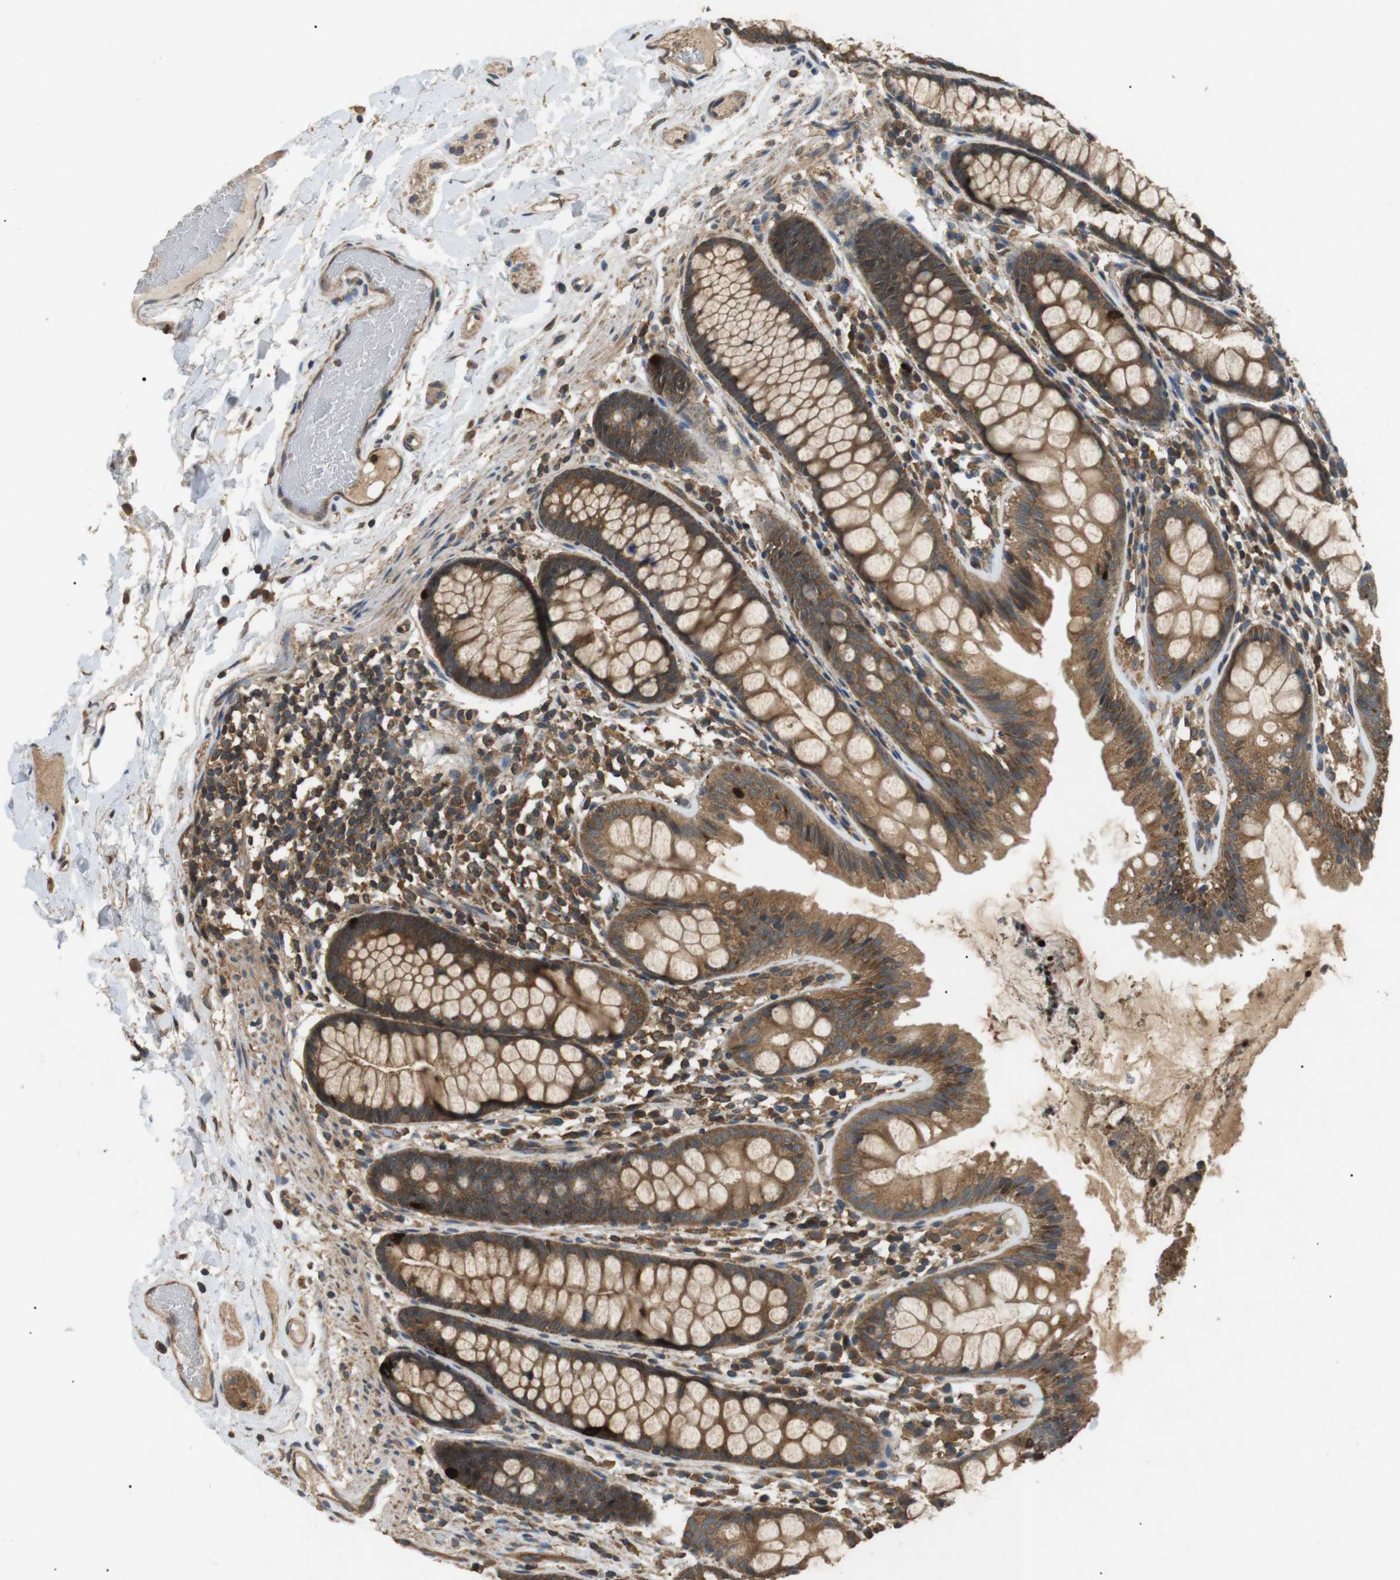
{"staining": {"intensity": "moderate", "quantity": ">75%", "location": "cytoplasmic/membranous"}, "tissue": "colon", "cell_type": "Endothelial cells", "image_type": "normal", "snomed": [{"axis": "morphology", "description": "Normal tissue, NOS"}, {"axis": "topography", "description": "Colon"}], "caption": "Unremarkable colon exhibits moderate cytoplasmic/membranous positivity in approximately >75% of endothelial cells (Stains: DAB (3,3'-diaminobenzidine) in brown, nuclei in blue, Microscopy: brightfield microscopy at high magnification)..", "gene": "TBC1D15", "patient": {"sex": "female", "age": 56}}